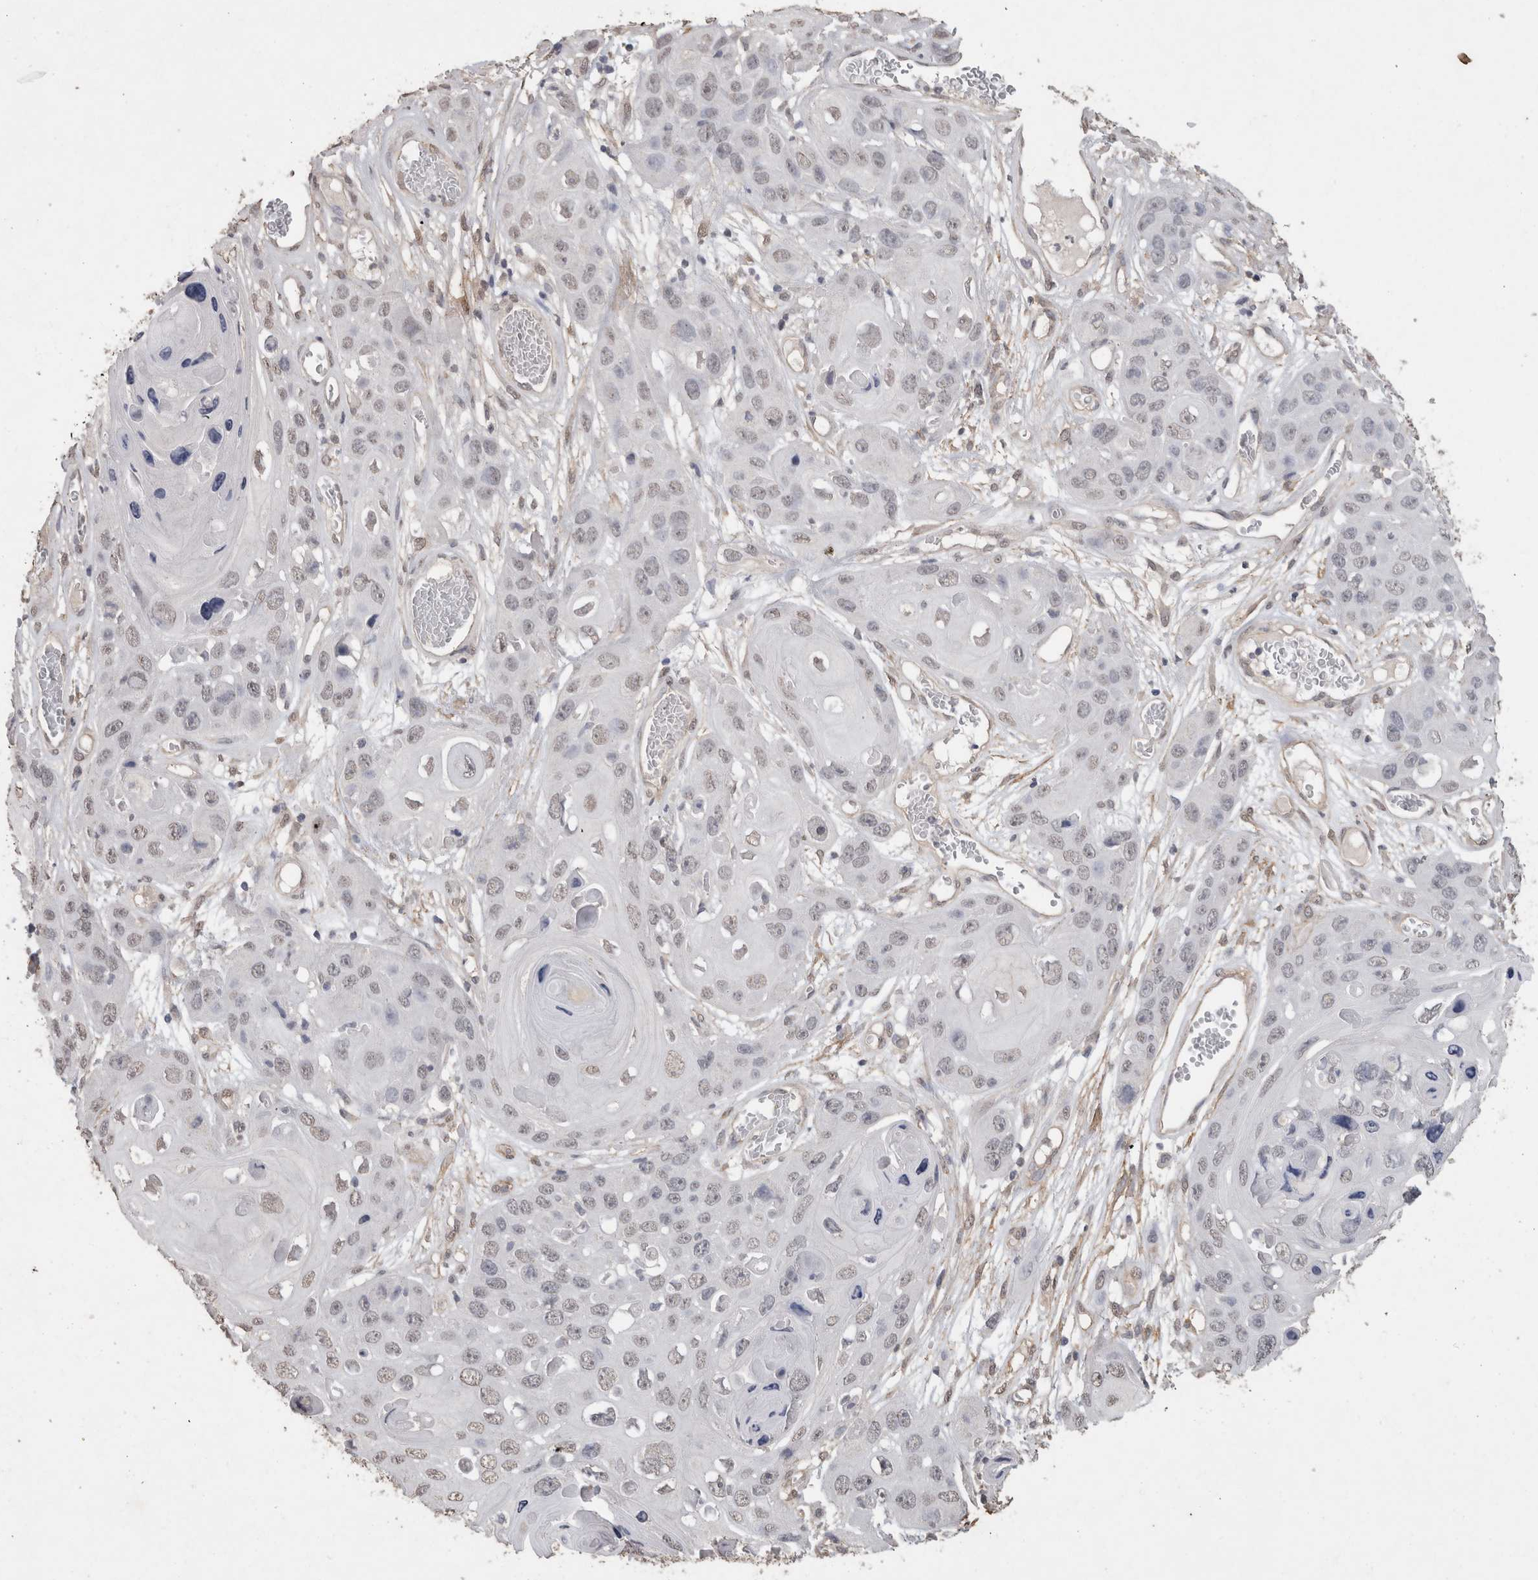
{"staining": {"intensity": "weak", "quantity": "<25%", "location": "nuclear"}, "tissue": "skin cancer", "cell_type": "Tumor cells", "image_type": "cancer", "snomed": [{"axis": "morphology", "description": "Squamous cell carcinoma, NOS"}, {"axis": "topography", "description": "Skin"}], "caption": "A histopathology image of human skin squamous cell carcinoma is negative for staining in tumor cells.", "gene": "RECK", "patient": {"sex": "male", "age": 55}}